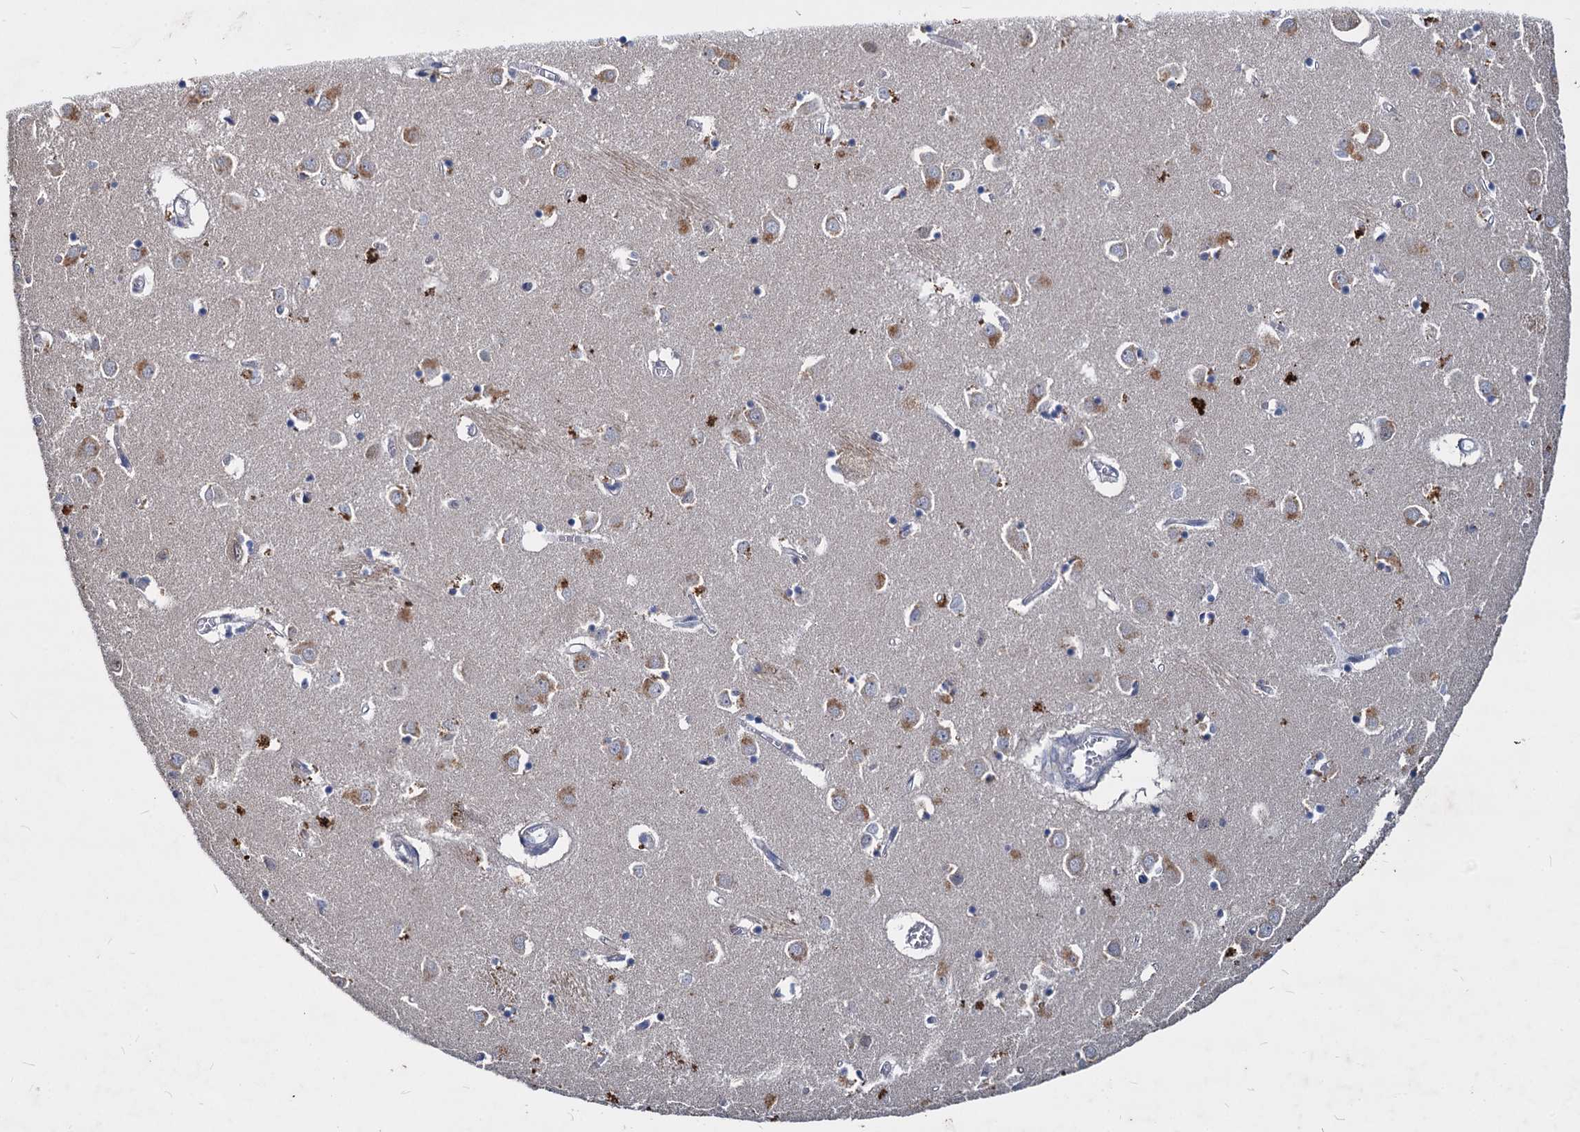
{"staining": {"intensity": "weak", "quantity": "<25%", "location": "cytoplasmic/membranous"}, "tissue": "caudate", "cell_type": "Glial cells", "image_type": "normal", "snomed": [{"axis": "morphology", "description": "Normal tissue, NOS"}, {"axis": "topography", "description": "Lateral ventricle wall"}], "caption": "Protein analysis of benign caudate reveals no significant expression in glial cells.", "gene": "CCDC184", "patient": {"sex": "male", "age": 70}}